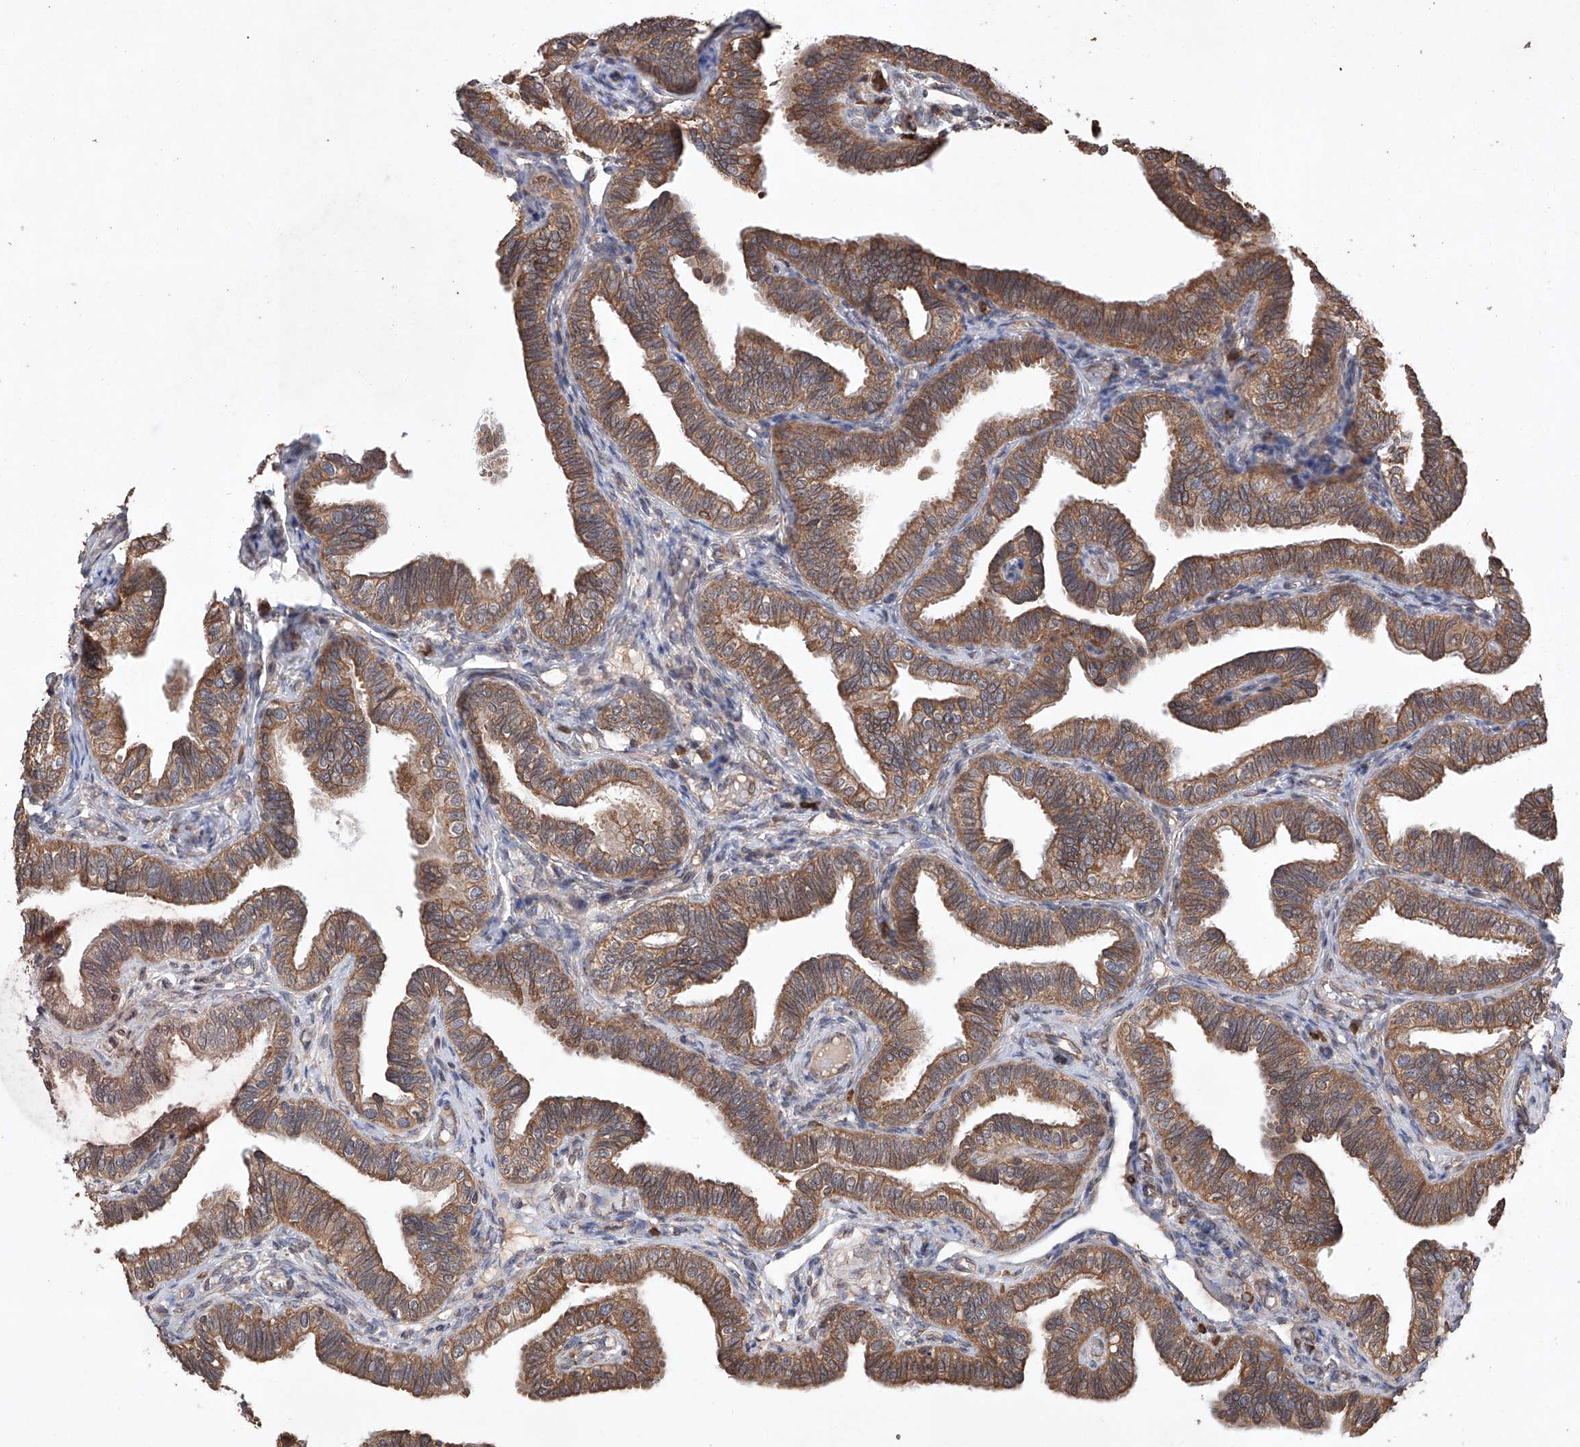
{"staining": {"intensity": "moderate", "quantity": ">75%", "location": "cytoplasmic/membranous"}, "tissue": "fallopian tube", "cell_type": "Glandular cells", "image_type": "normal", "snomed": [{"axis": "morphology", "description": "Normal tissue, NOS"}, {"axis": "topography", "description": "Fallopian tube"}], "caption": "Immunohistochemistry (IHC) staining of normal fallopian tube, which displays medium levels of moderate cytoplasmic/membranous staining in approximately >75% of glandular cells indicating moderate cytoplasmic/membranous protein expression. The staining was performed using DAB (3,3'-diaminobenzidine) (brown) for protein detection and nuclei were counterstained in hematoxylin (blue).", "gene": "LURAP1", "patient": {"sex": "female", "age": 39}}